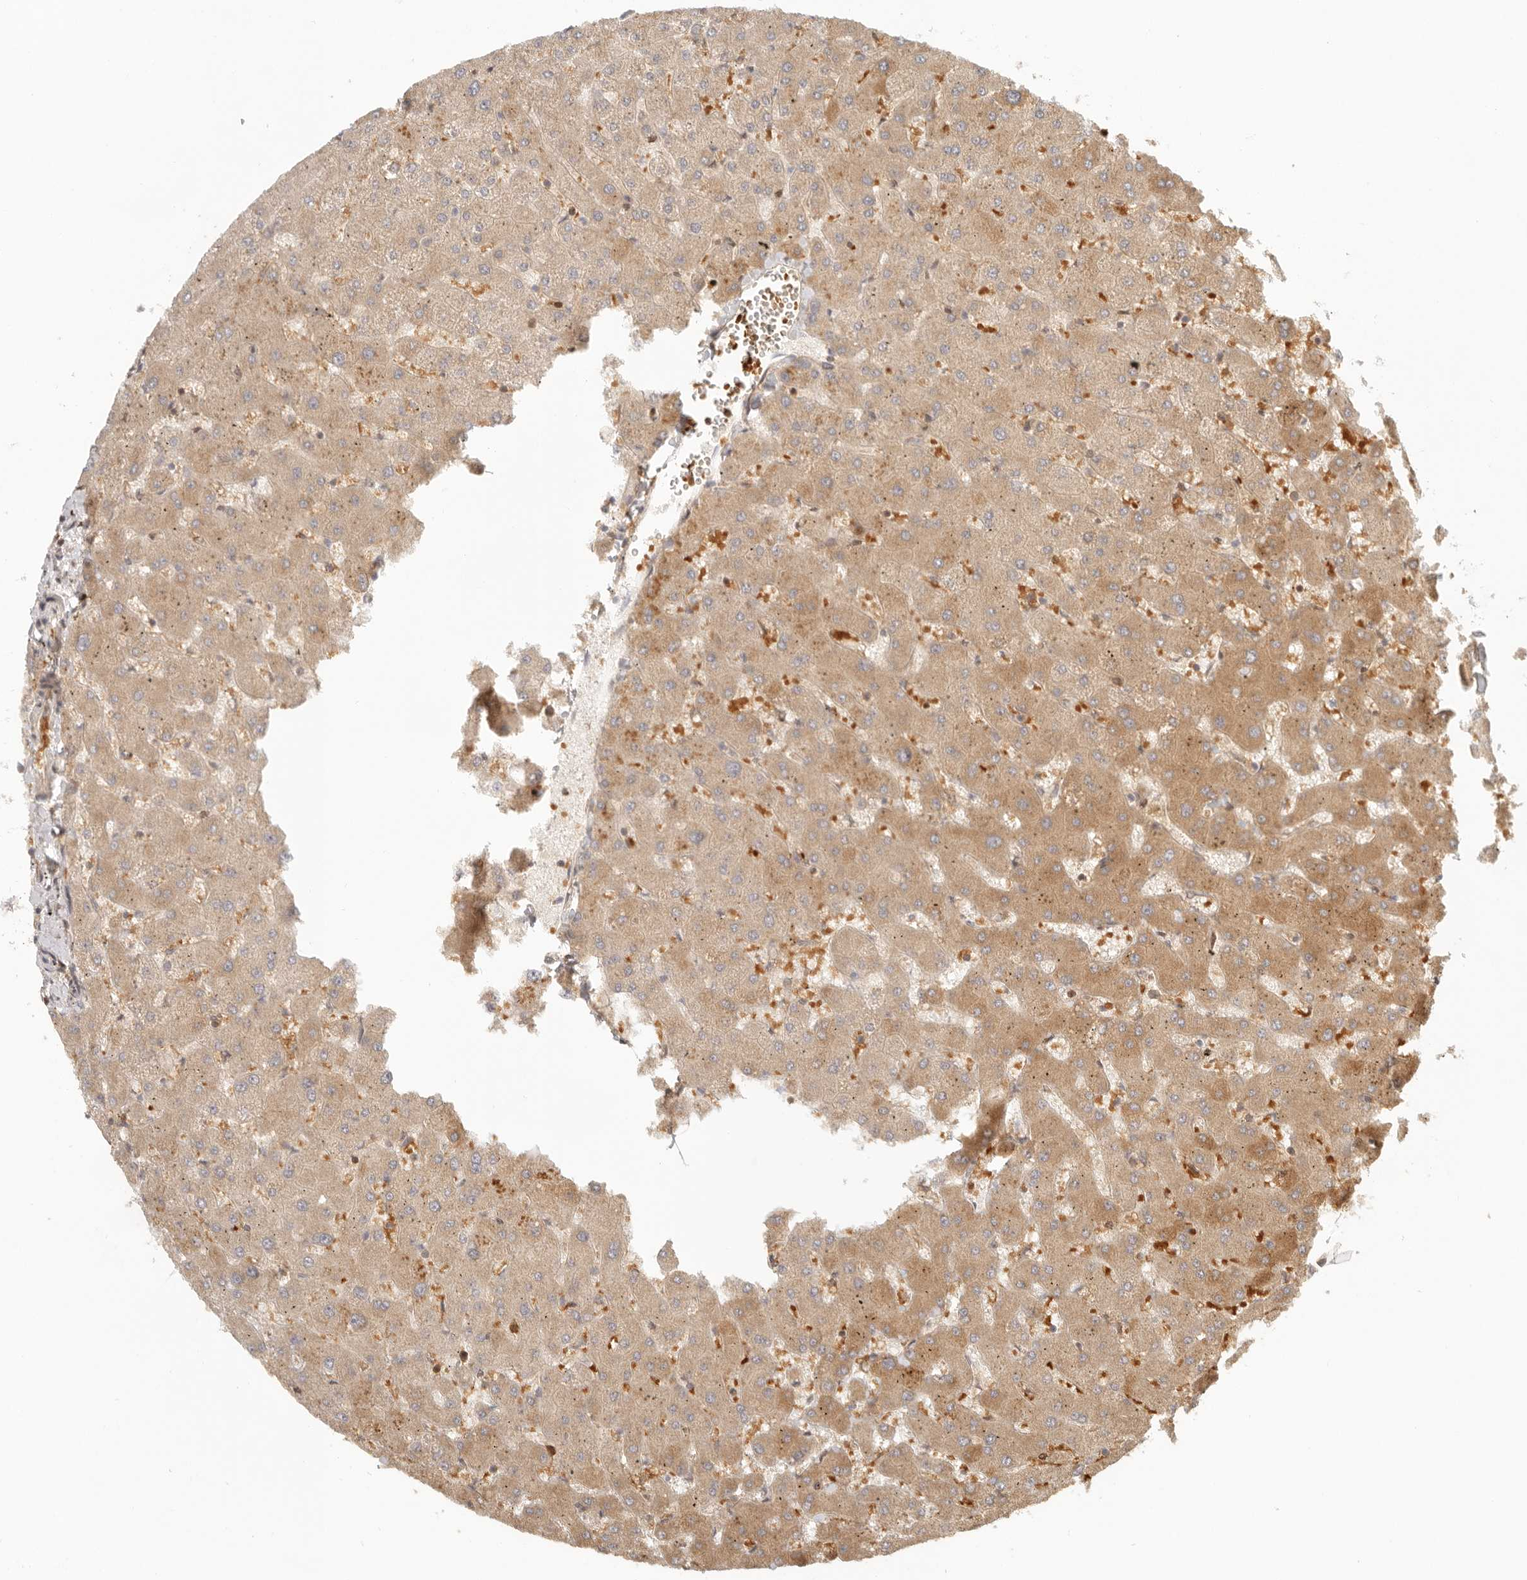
{"staining": {"intensity": "weak", "quantity": ">75%", "location": "cytoplasmic/membranous"}, "tissue": "liver", "cell_type": "Cholangiocytes", "image_type": "normal", "snomed": [{"axis": "morphology", "description": "Normal tissue, NOS"}, {"axis": "topography", "description": "Liver"}], "caption": "Liver stained with a brown dye displays weak cytoplasmic/membranous positive staining in about >75% of cholangiocytes.", "gene": "AHDC1", "patient": {"sex": "female", "age": 63}}